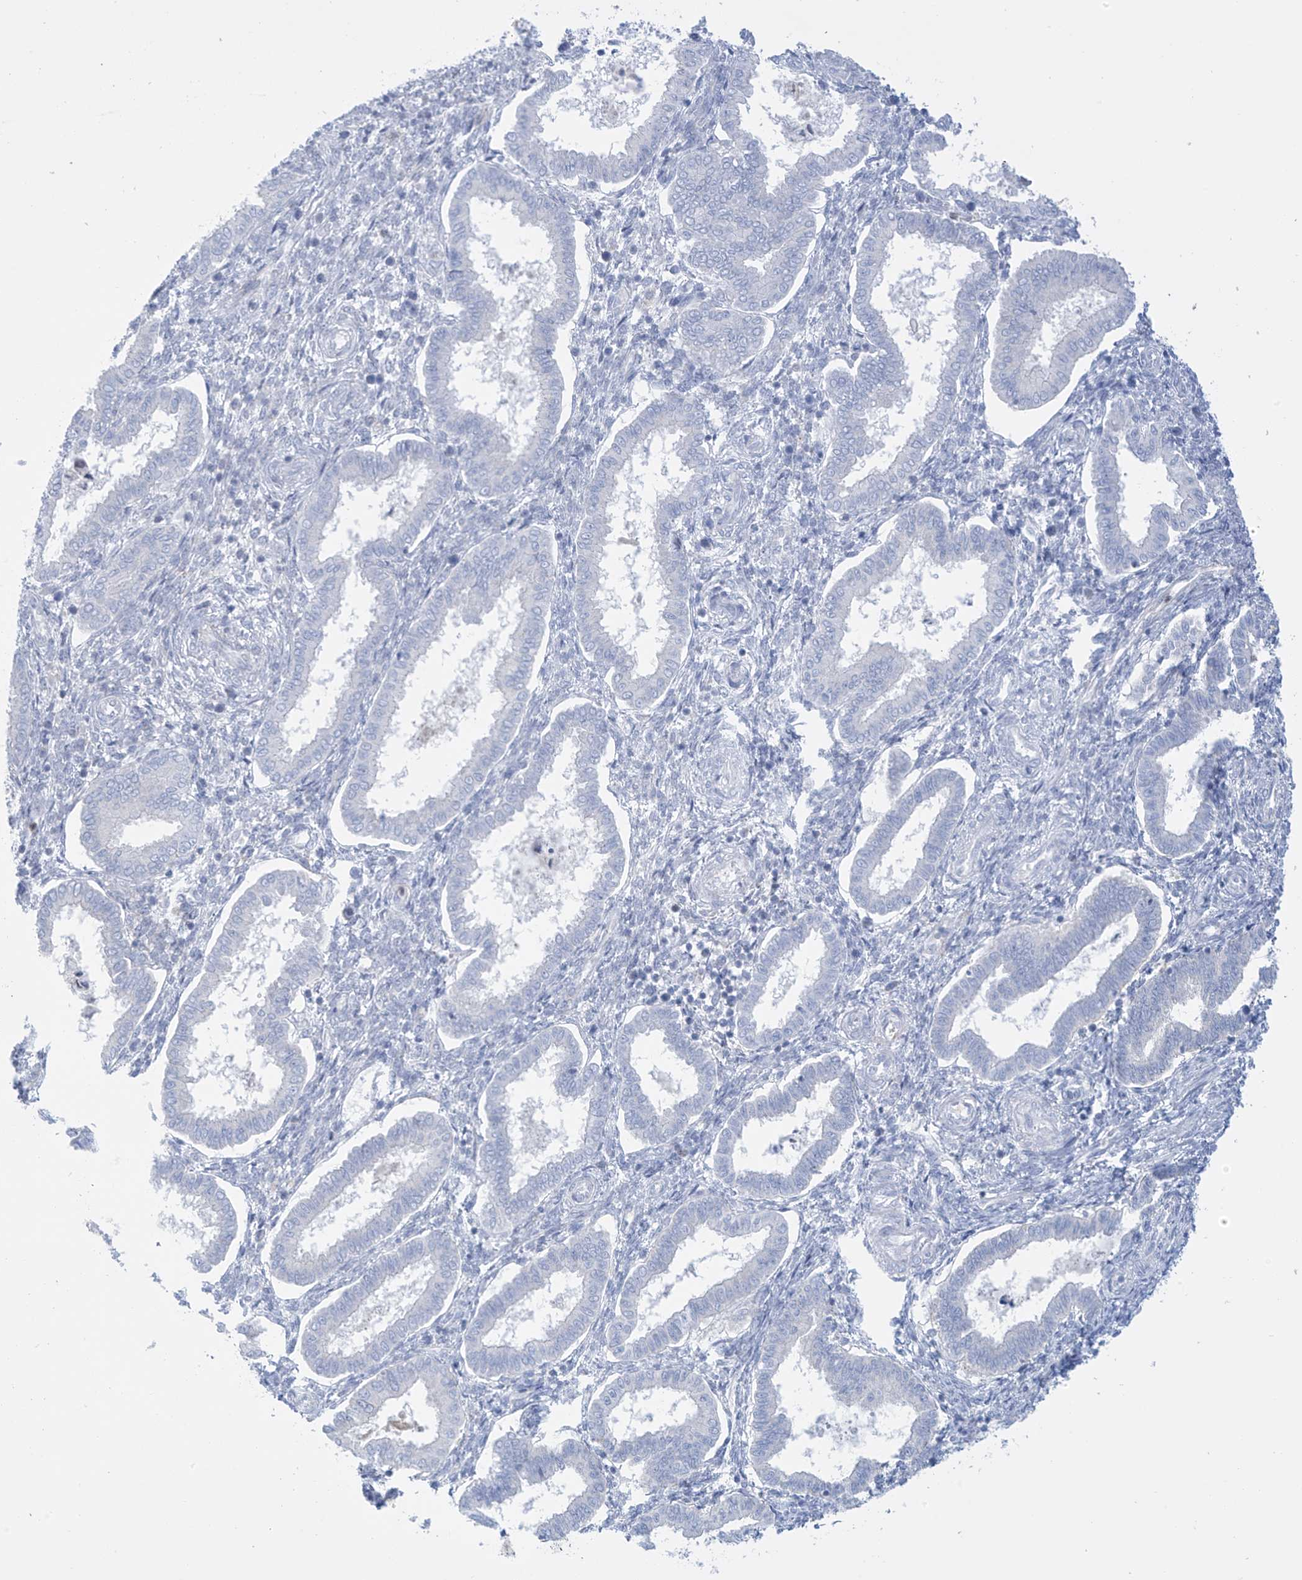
{"staining": {"intensity": "negative", "quantity": "none", "location": "none"}, "tissue": "endometrium", "cell_type": "Cells in endometrial stroma", "image_type": "normal", "snomed": [{"axis": "morphology", "description": "Normal tissue, NOS"}, {"axis": "topography", "description": "Endometrium"}], "caption": "Cells in endometrial stroma are negative for protein expression in benign human endometrium. (Brightfield microscopy of DAB immunohistochemistry (IHC) at high magnification).", "gene": "FABP2", "patient": {"sex": "female", "age": 24}}